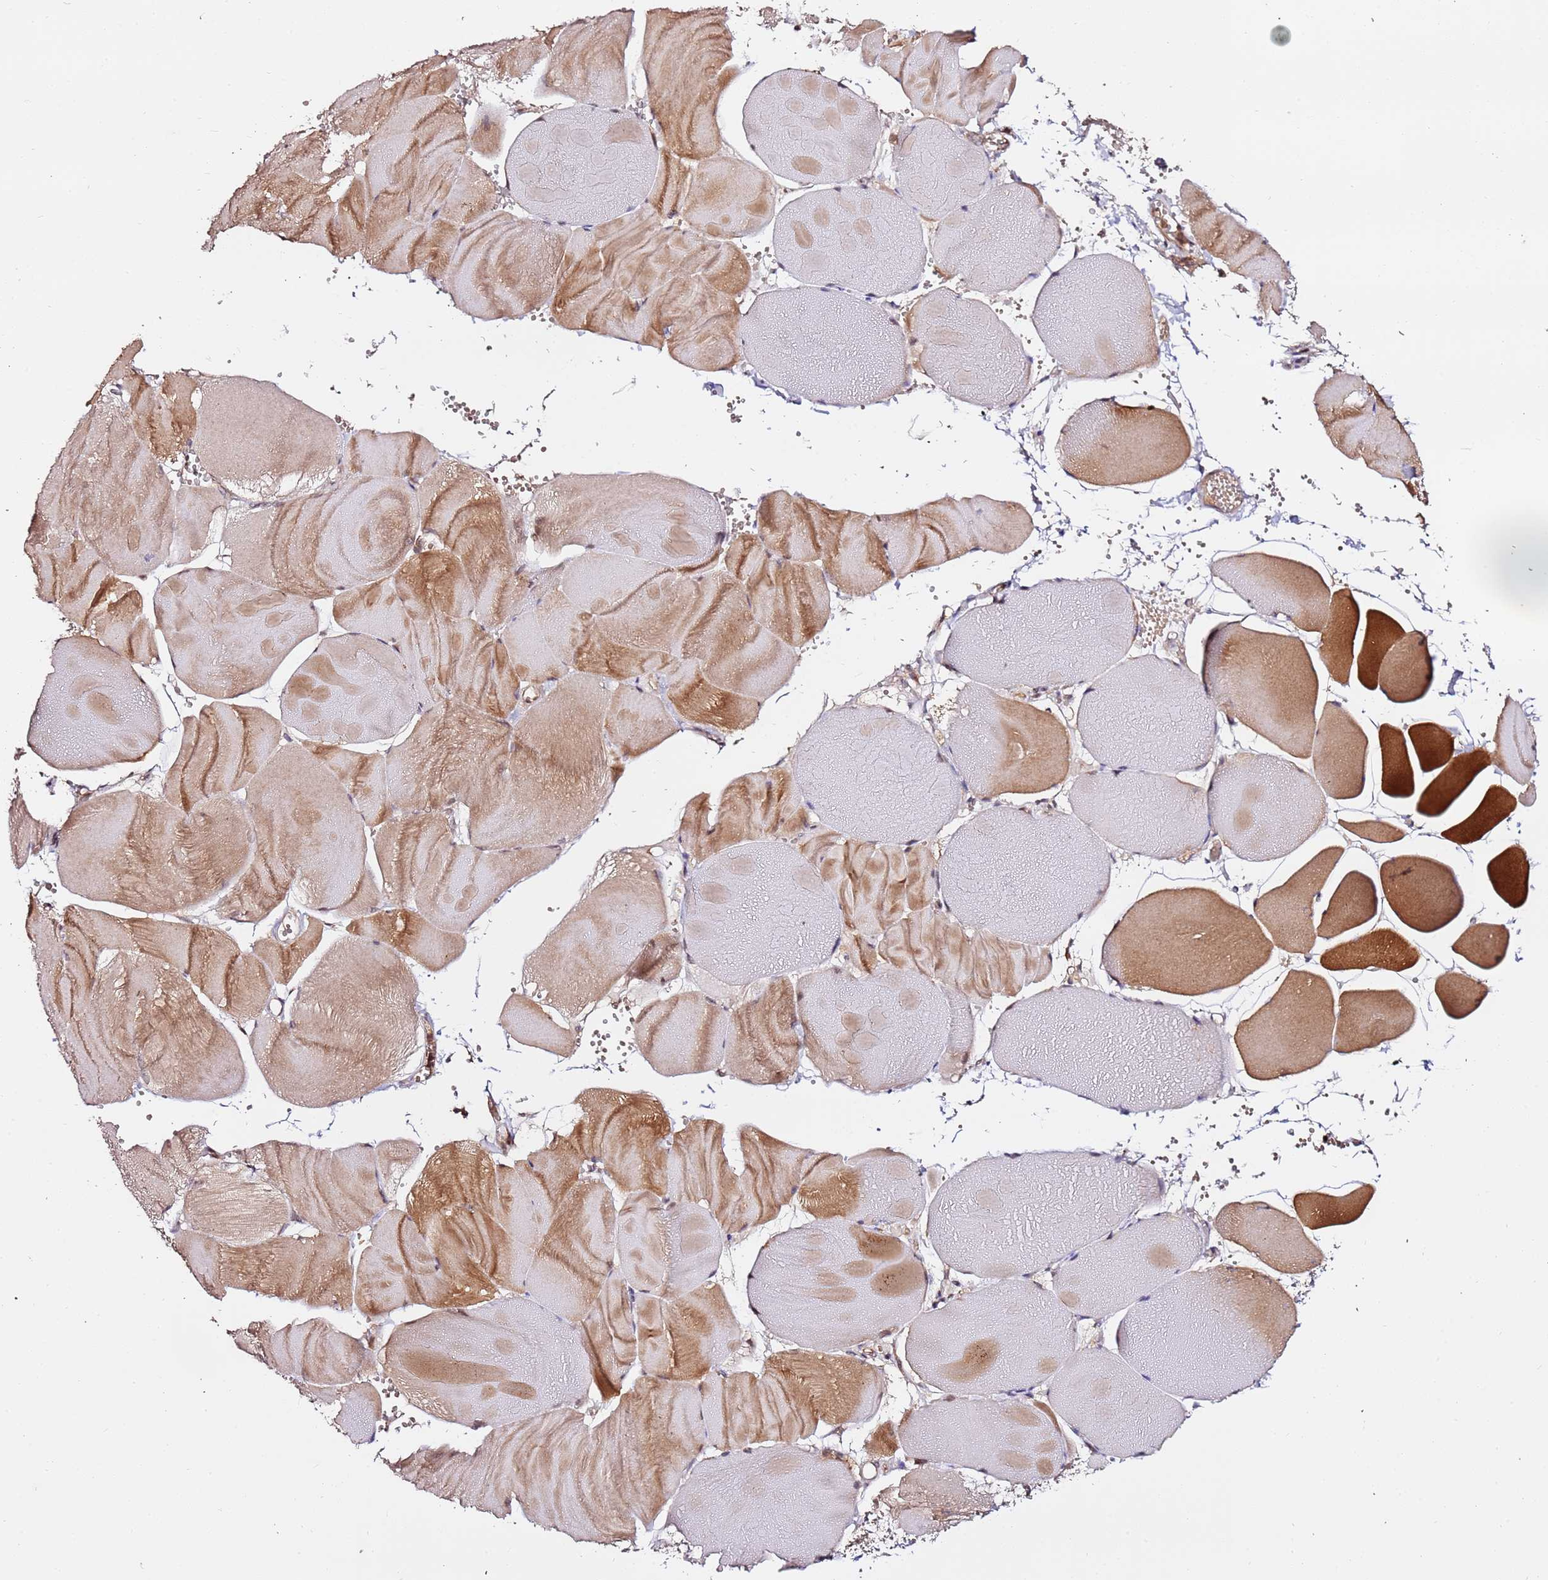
{"staining": {"intensity": "moderate", "quantity": "25%-75%", "location": "cytoplasmic/membranous"}, "tissue": "skeletal muscle", "cell_type": "Myocytes", "image_type": "normal", "snomed": [{"axis": "morphology", "description": "Normal tissue, NOS"}, {"axis": "morphology", "description": "Basal cell carcinoma"}, {"axis": "topography", "description": "Skeletal muscle"}], "caption": "Skeletal muscle was stained to show a protein in brown. There is medium levels of moderate cytoplasmic/membranous expression in approximately 25%-75% of myocytes.", "gene": "OR5V1", "patient": {"sex": "female", "age": 64}}